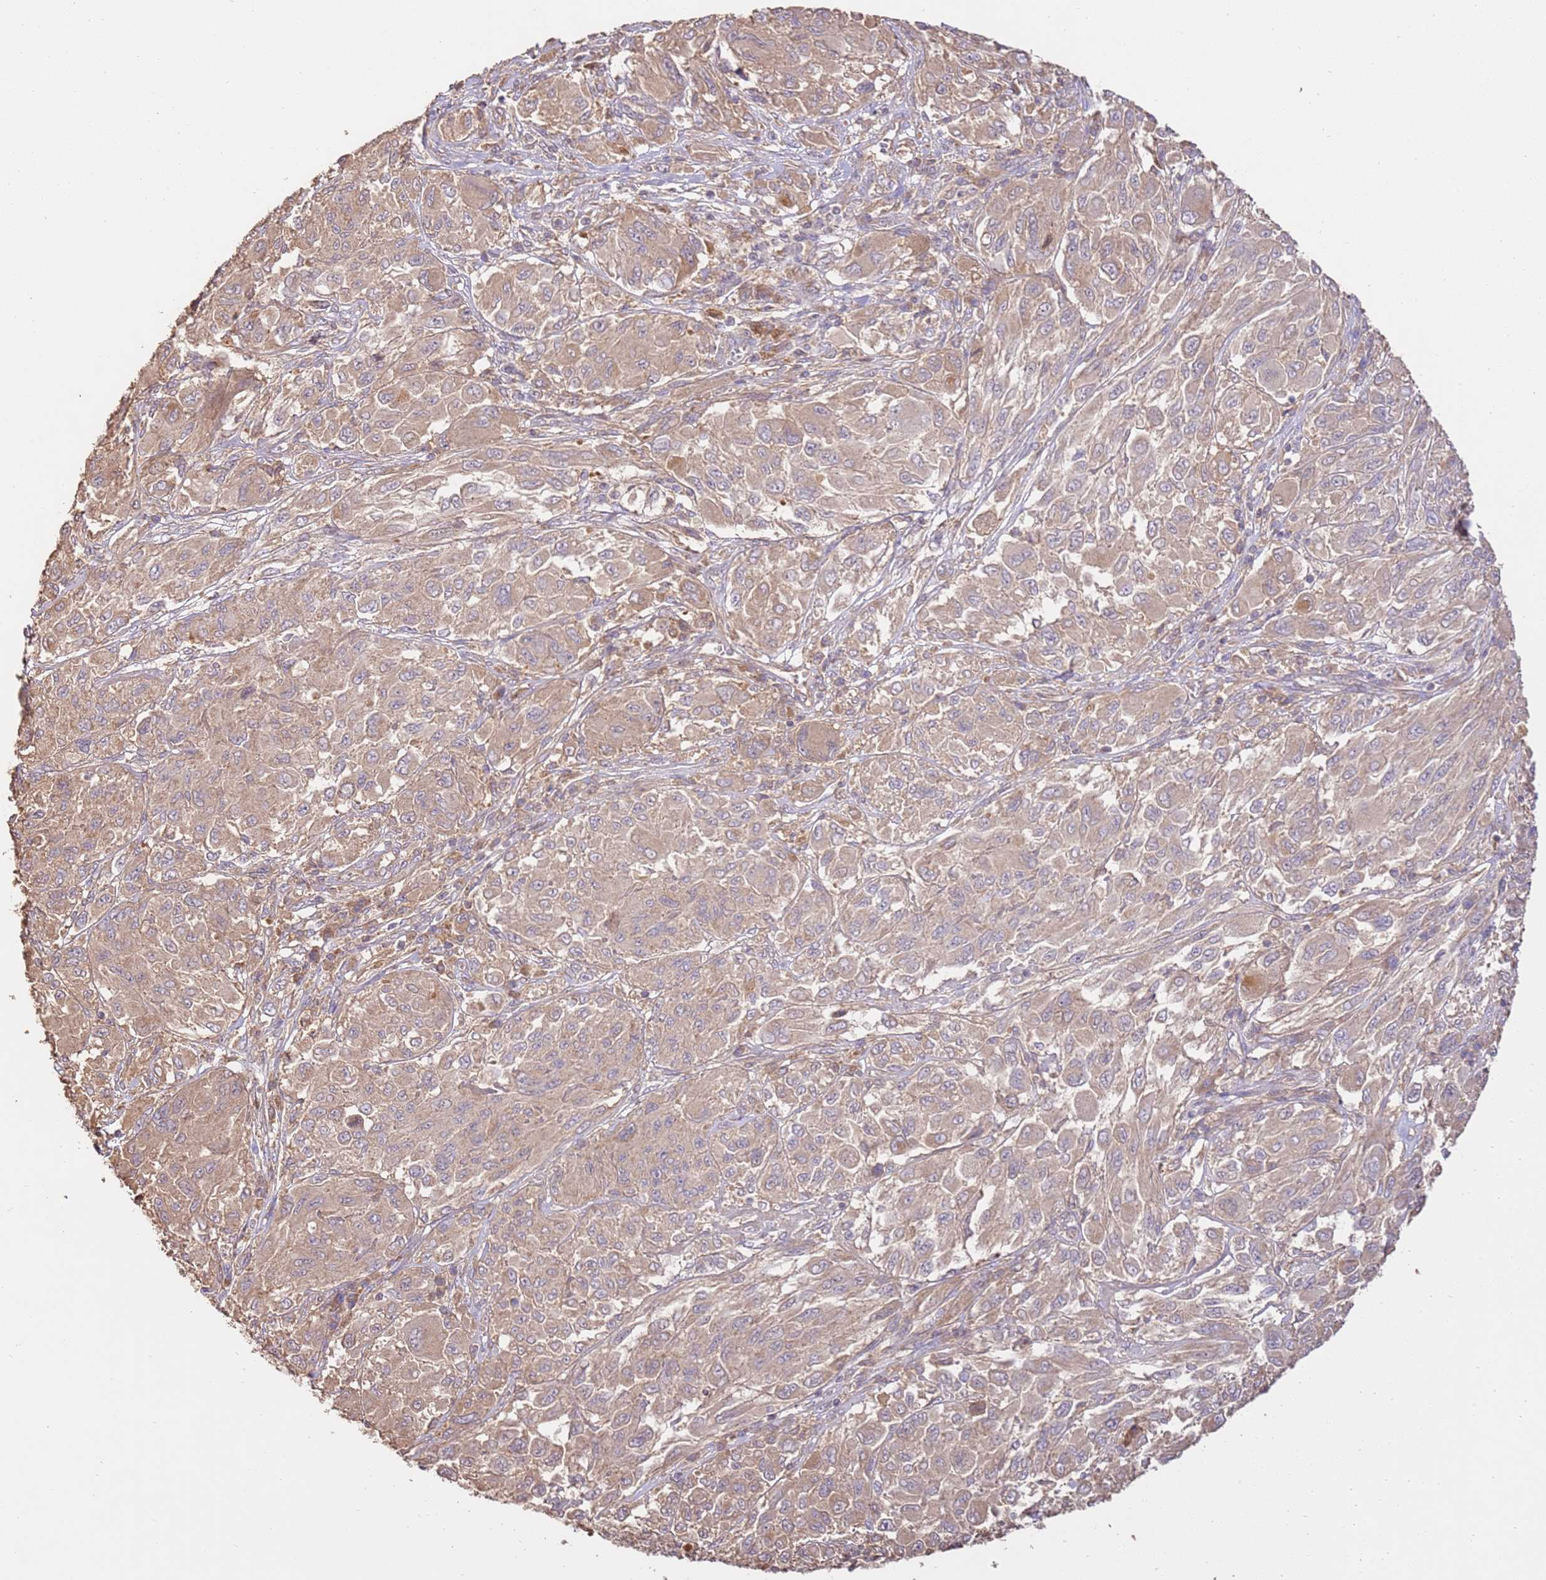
{"staining": {"intensity": "weak", "quantity": ">75%", "location": "cytoplasmic/membranous"}, "tissue": "melanoma", "cell_type": "Tumor cells", "image_type": "cancer", "snomed": [{"axis": "morphology", "description": "Malignant melanoma, NOS"}, {"axis": "topography", "description": "Skin"}], "caption": "Protein expression analysis of malignant melanoma displays weak cytoplasmic/membranous positivity in about >75% of tumor cells.", "gene": "CEP55", "patient": {"sex": "female", "age": 91}}